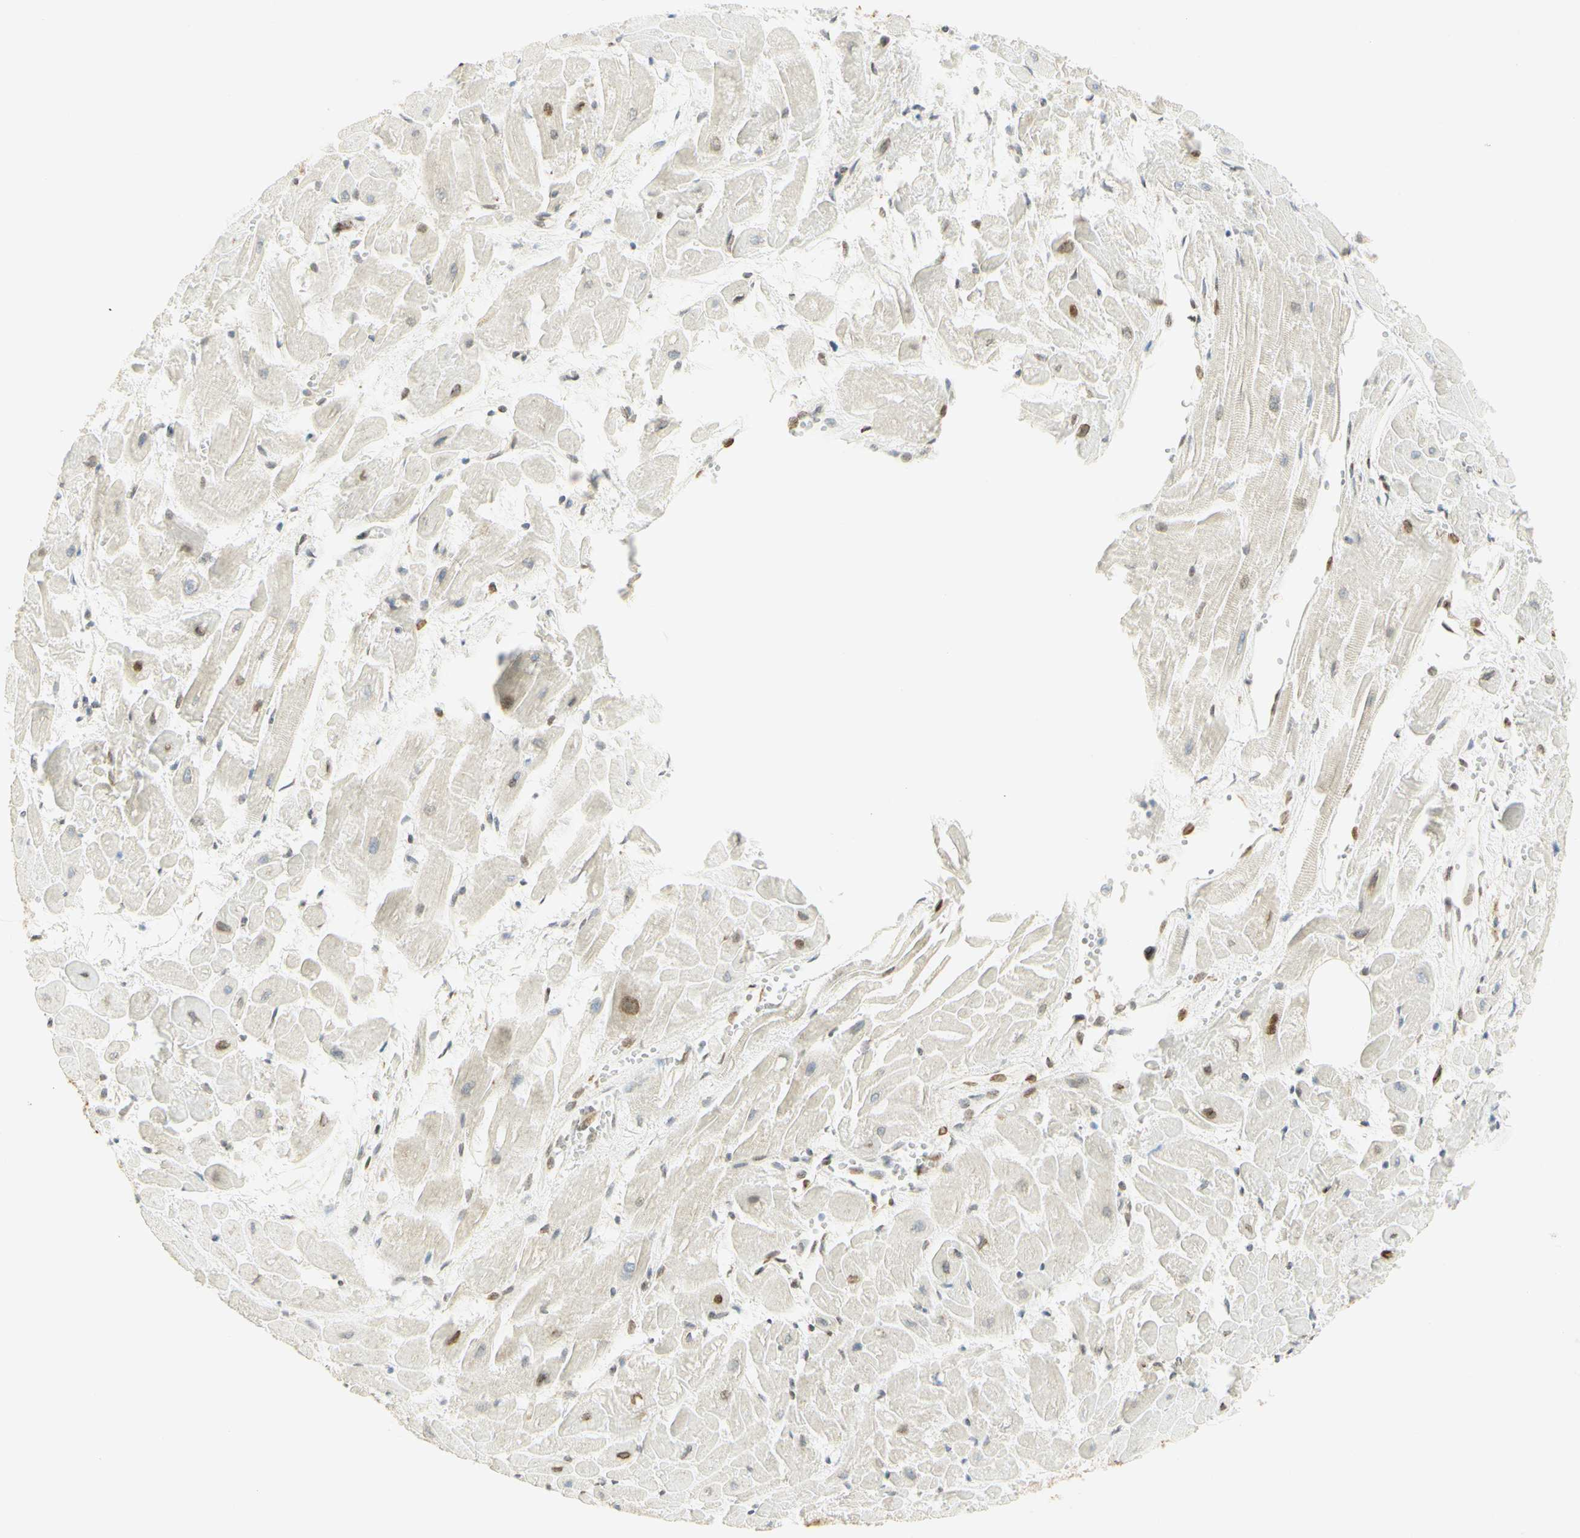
{"staining": {"intensity": "moderate", "quantity": "<25%", "location": "nuclear"}, "tissue": "heart muscle", "cell_type": "Cardiomyocytes", "image_type": "normal", "snomed": [{"axis": "morphology", "description": "Normal tissue, NOS"}, {"axis": "topography", "description": "Heart"}], "caption": "A photomicrograph of human heart muscle stained for a protein displays moderate nuclear brown staining in cardiomyocytes. (Brightfield microscopy of DAB IHC at high magnification).", "gene": "E2F1", "patient": {"sex": "female", "age": 19}}